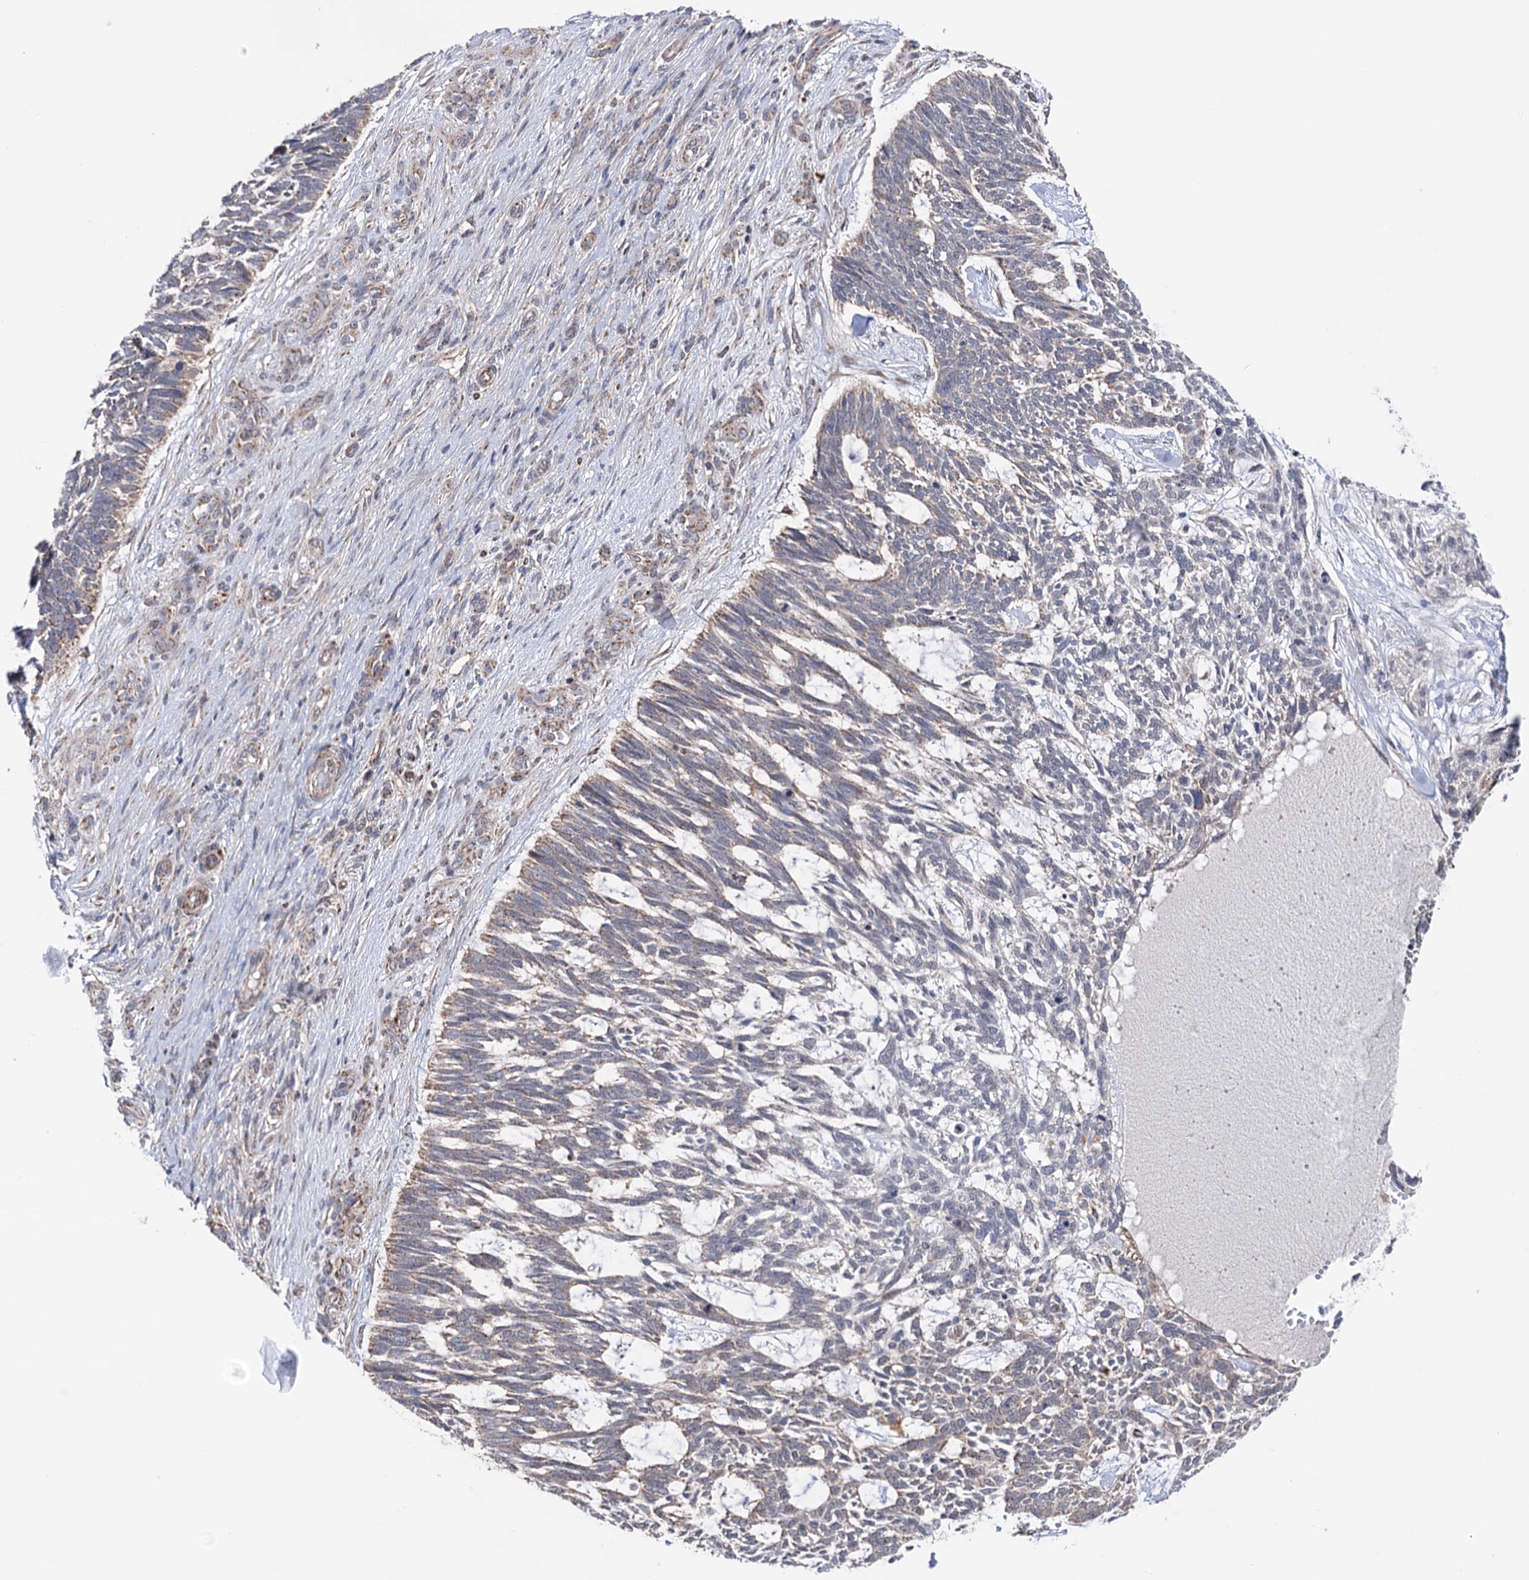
{"staining": {"intensity": "weak", "quantity": "25%-75%", "location": "cytoplasmic/membranous"}, "tissue": "skin cancer", "cell_type": "Tumor cells", "image_type": "cancer", "snomed": [{"axis": "morphology", "description": "Basal cell carcinoma"}, {"axis": "topography", "description": "Skin"}], "caption": "Immunohistochemical staining of skin cancer reveals weak cytoplasmic/membranous protein staining in approximately 25%-75% of tumor cells. The staining was performed using DAB (3,3'-diaminobenzidine) to visualize the protein expression in brown, while the nuclei were stained in blue with hematoxylin (Magnification: 20x).", "gene": "SUCLA2", "patient": {"sex": "male", "age": 88}}